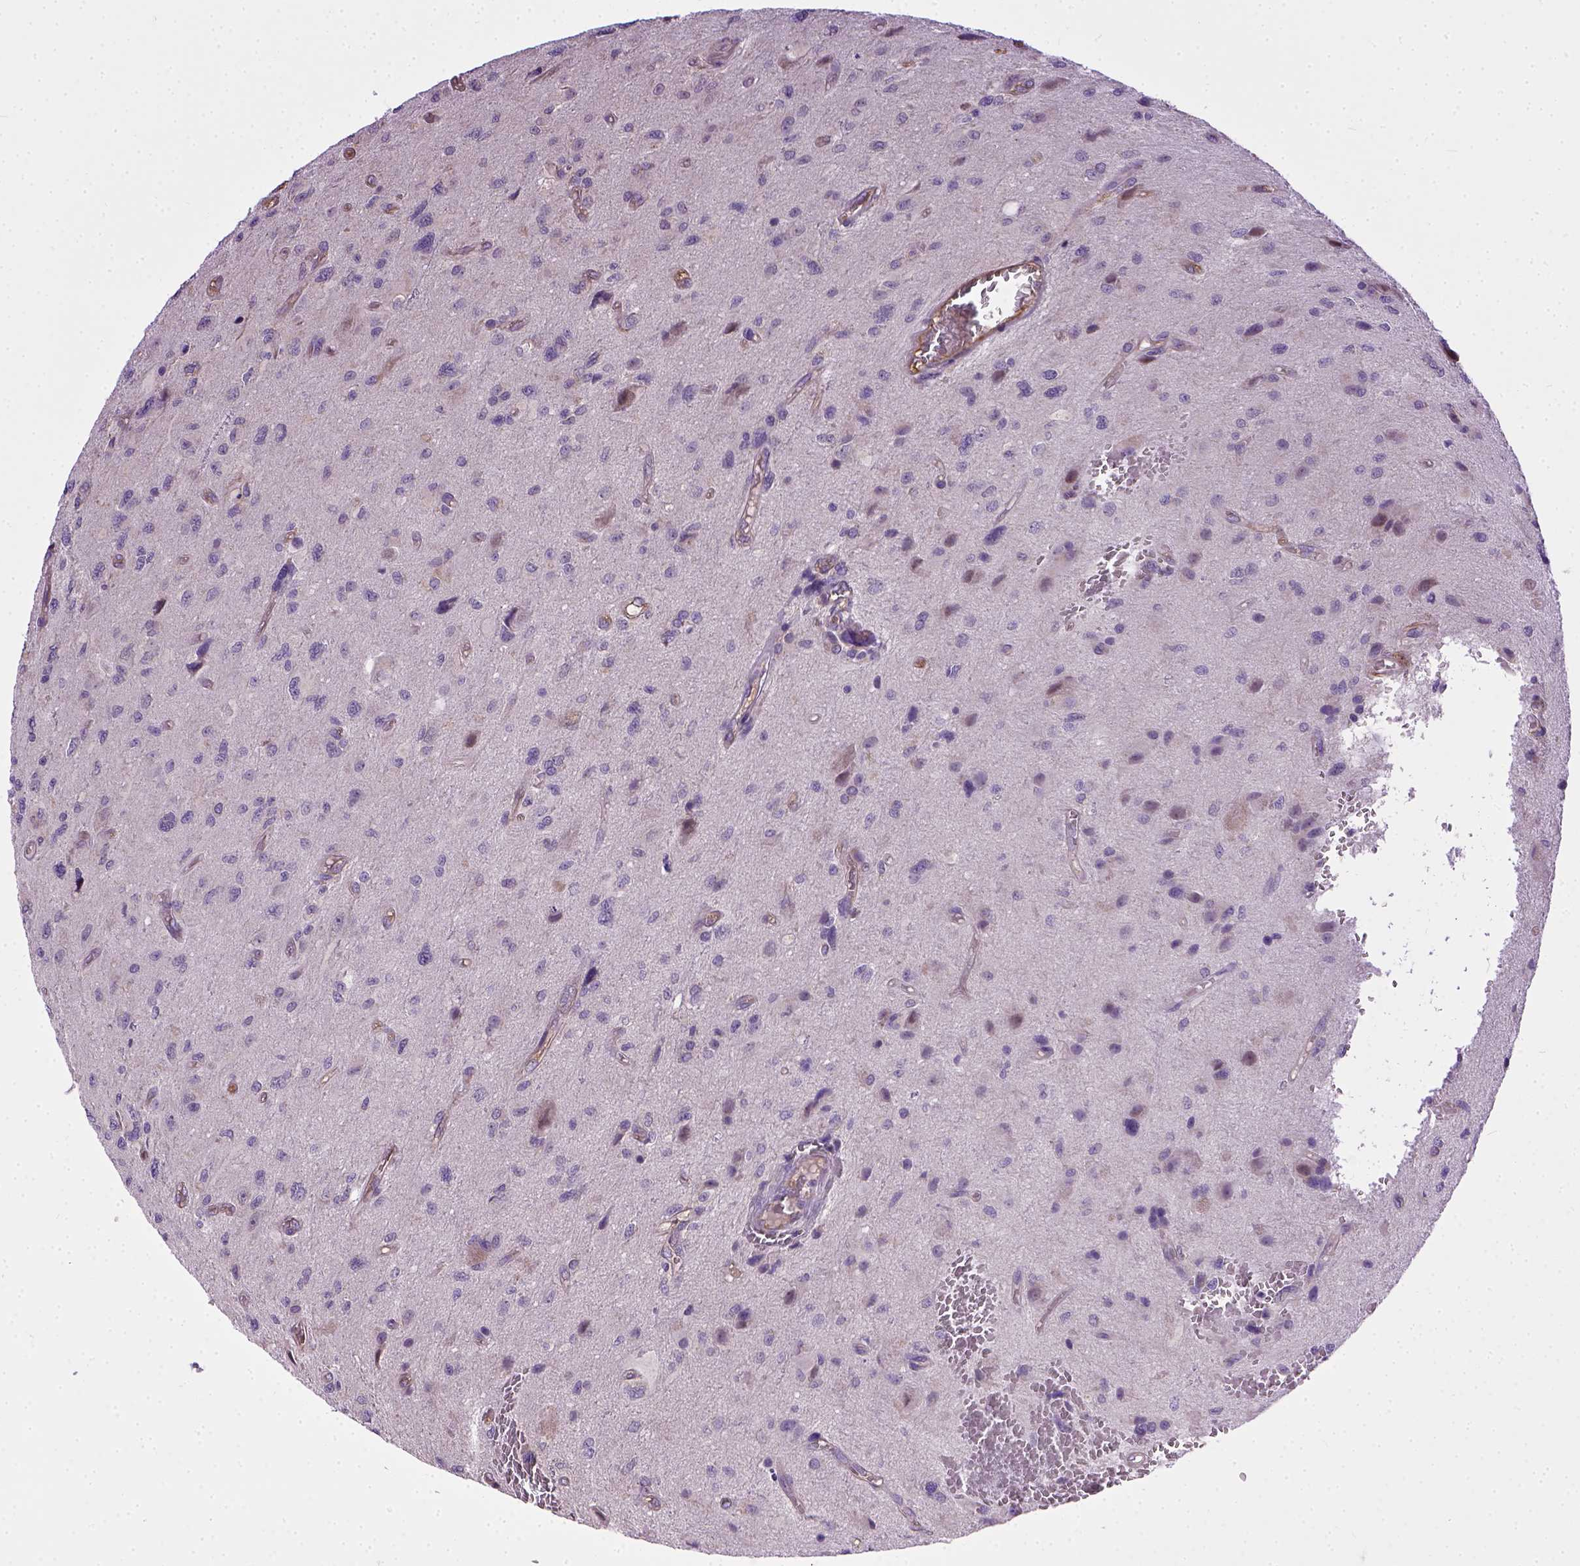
{"staining": {"intensity": "negative", "quantity": "none", "location": "none"}, "tissue": "glioma", "cell_type": "Tumor cells", "image_type": "cancer", "snomed": [{"axis": "morphology", "description": "Glioma, malignant, NOS"}, {"axis": "morphology", "description": "Glioma, malignant, High grade"}, {"axis": "topography", "description": "Brain"}], "caption": "High magnification brightfield microscopy of glioma stained with DAB (3,3'-diaminobenzidine) (brown) and counterstained with hematoxylin (blue): tumor cells show no significant staining.", "gene": "ENG", "patient": {"sex": "female", "age": 71}}